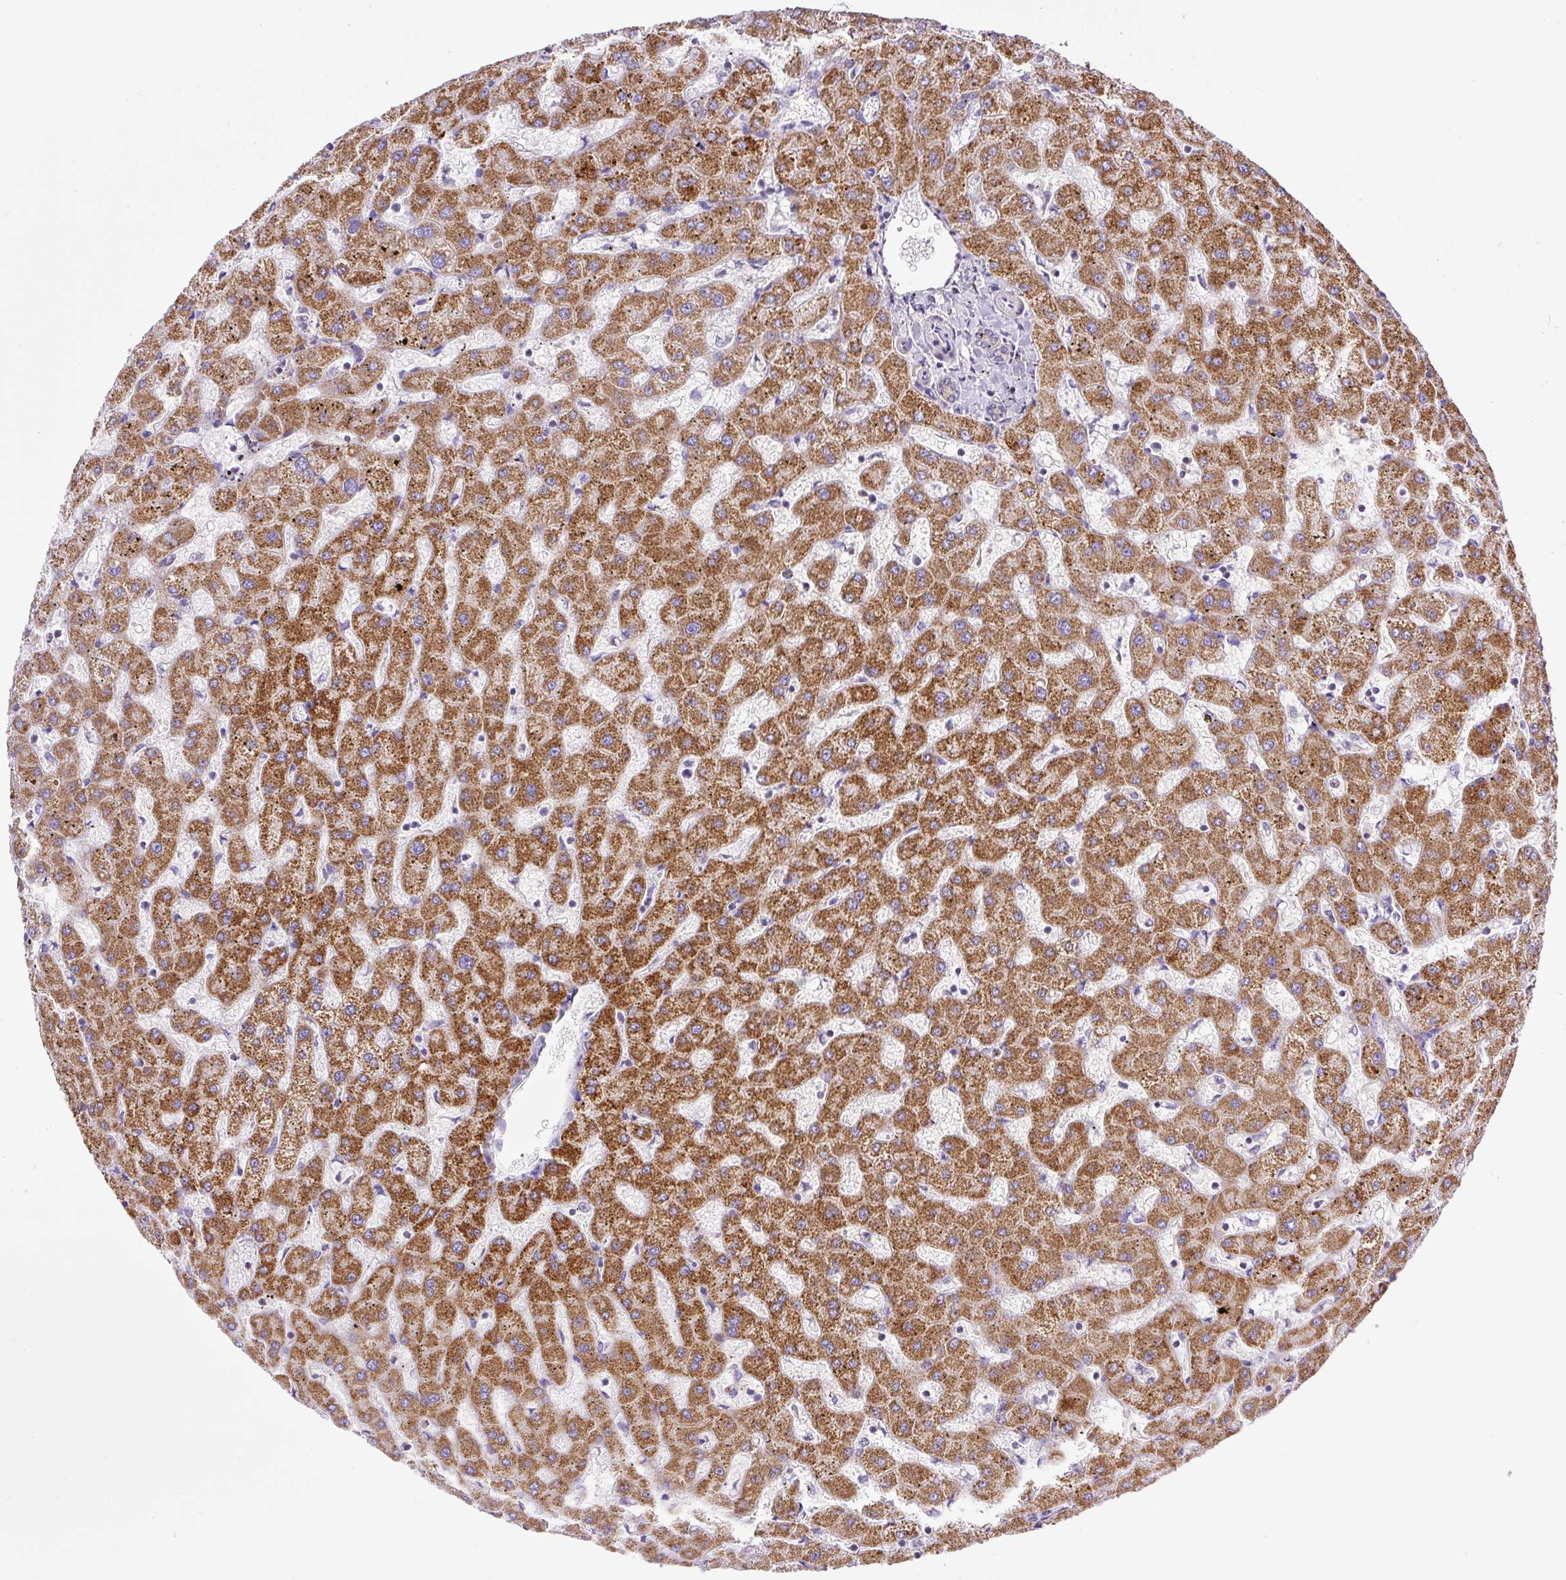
{"staining": {"intensity": "negative", "quantity": "none", "location": "none"}, "tissue": "liver", "cell_type": "Cholangiocytes", "image_type": "normal", "snomed": [{"axis": "morphology", "description": "Normal tissue, NOS"}, {"axis": "topography", "description": "Liver"}], "caption": "DAB (3,3'-diaminobenzidine) immunohistochemical staining of normal human liver demonstrates no significant staining in cholangiocytes.", "gene": "NF1", "patient": {"sex": "female", "age": 63}}